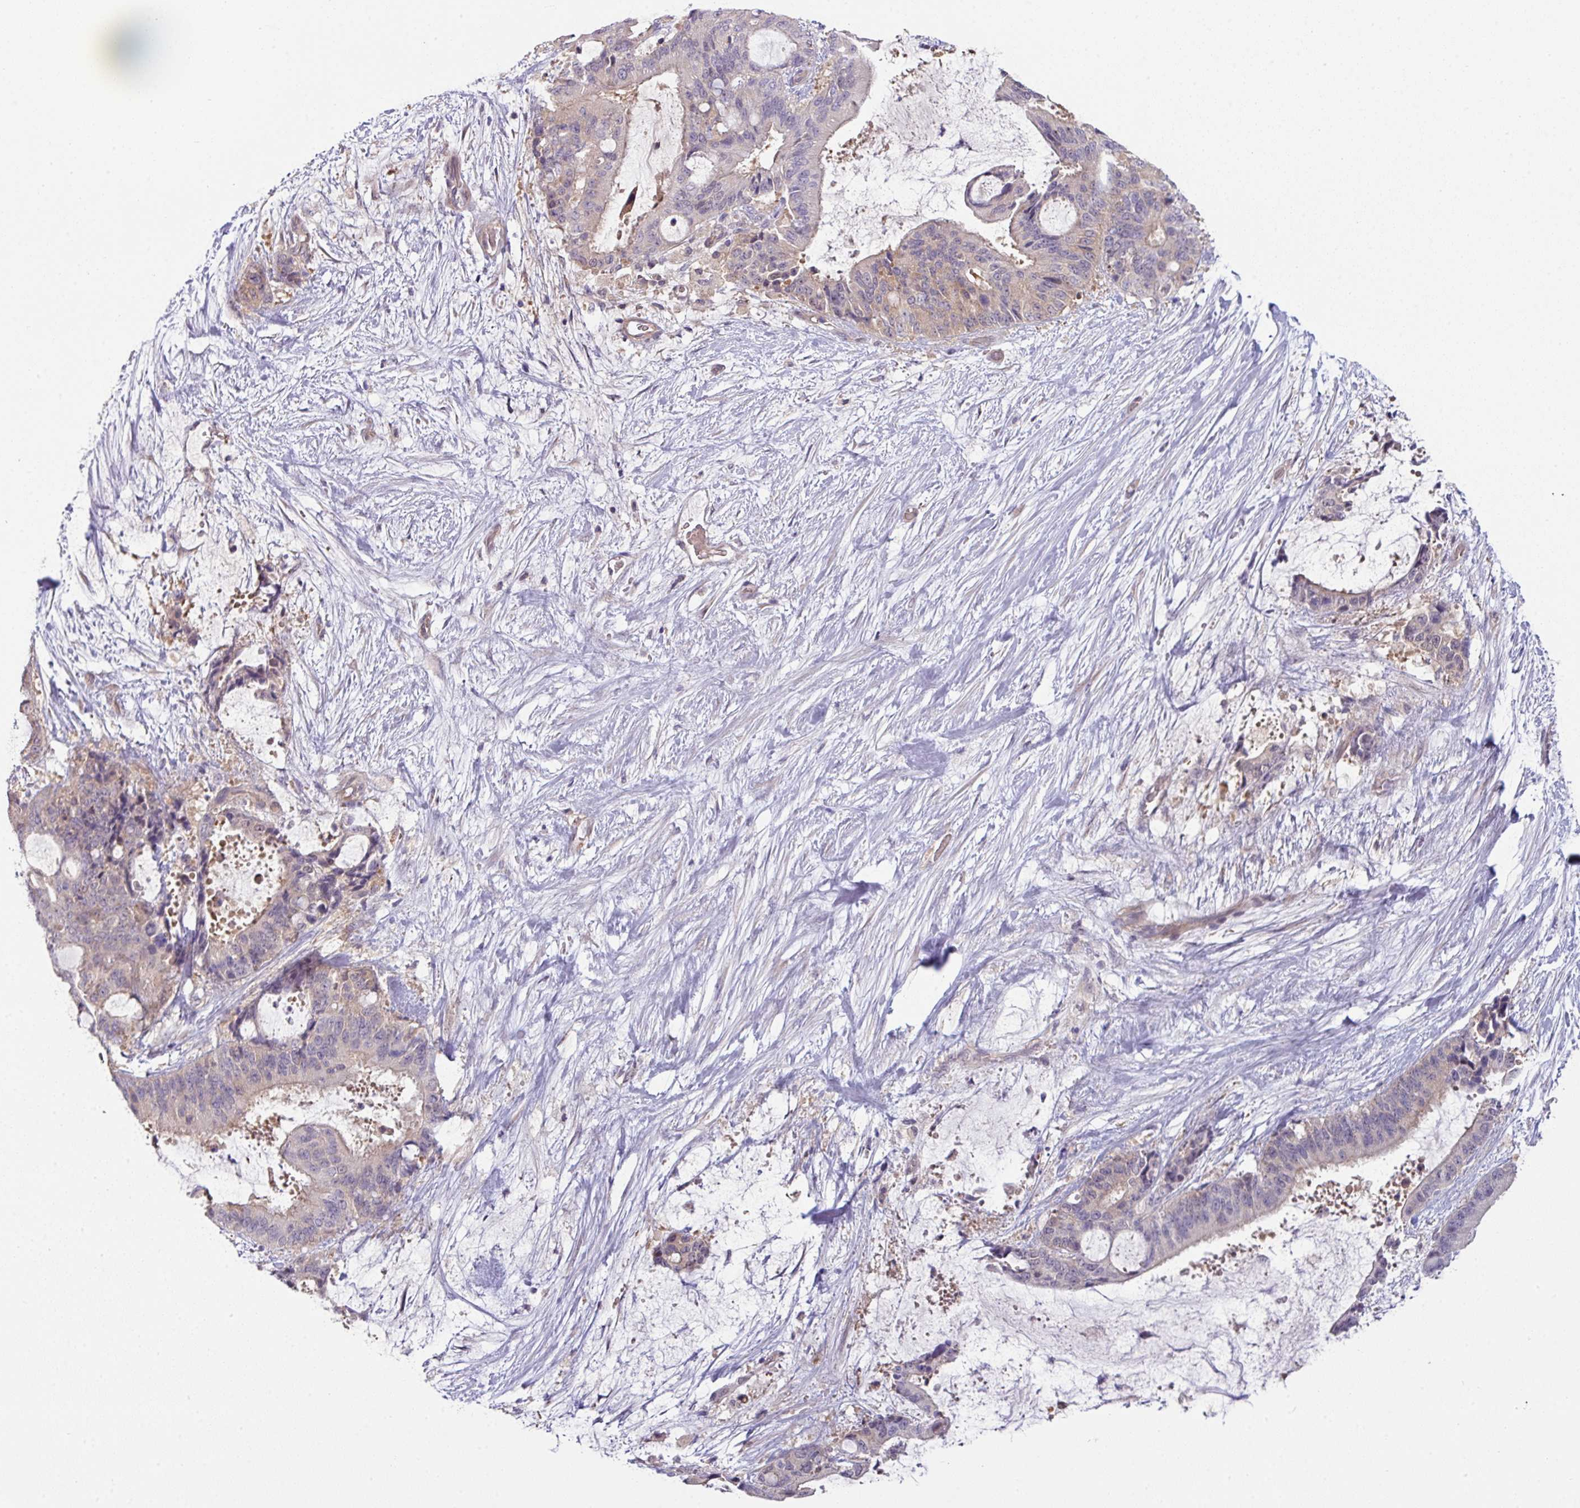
{"staining": {"intensity": "negative", "quantity": "none", "location": "none"}, "tissue": "liver cancer", "cell_type": "Tumor cells", "image_type": "cancer", "snomed": [{"axis": "morphology", "description": "Normal tissue, NOS"}, {"axis": "morphology", "description": "Cholangiocarcinoma"}, {"axis": "topography", "description": "Liver"}, {"axis": "topography", "description": "Peripheral nerve tissue"}], "caption": "Immunohistochemistry (IHC) image of liver cholangiocarcinoma stained for a protein (brown), which displays no expression in tumor cells.", "gene": "SLAMF6", "patient": {"sex": "female", "age": 73}}